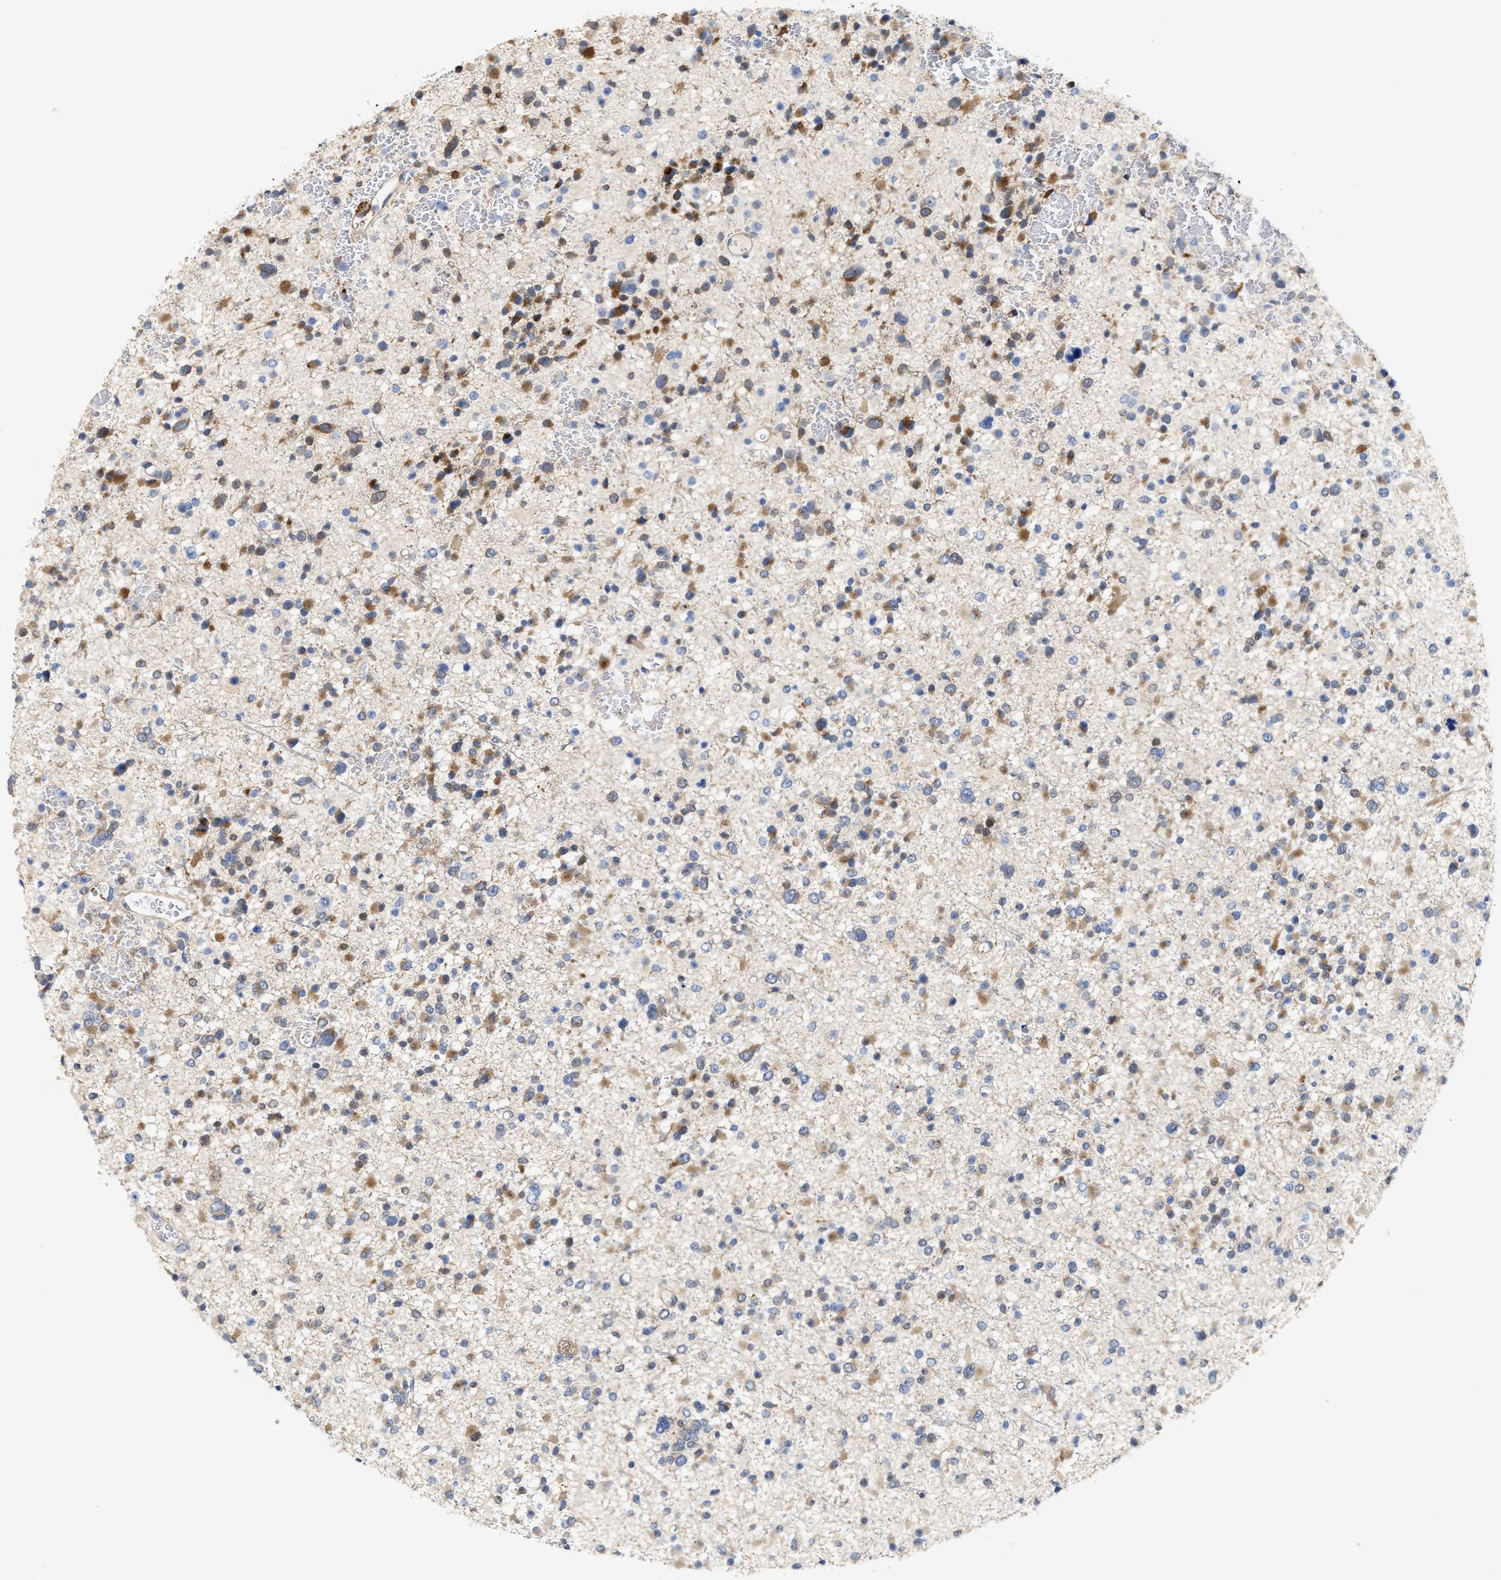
{"staining": {"intensity": "moderate", "quantity": "25%-75%", "location": "cytoplasmic/membranous"}, "tissue": "glioma", "cell_type": "Tumor cells", "image_type": "cancer", "snomed": [{"axis": "morphology", "description": "Glioma, malignant, Low grade"}, {"axis": "topography", "description": "Brain"}], "caption": "Immunohistochemistry (IHC) of glioma shows medium levels of moderate cytoplasmic/membranous expression in approximately 25%-75% of tumor cells.", "gene": "BBLN", "patient": {"sex": "female", "age": 22}}